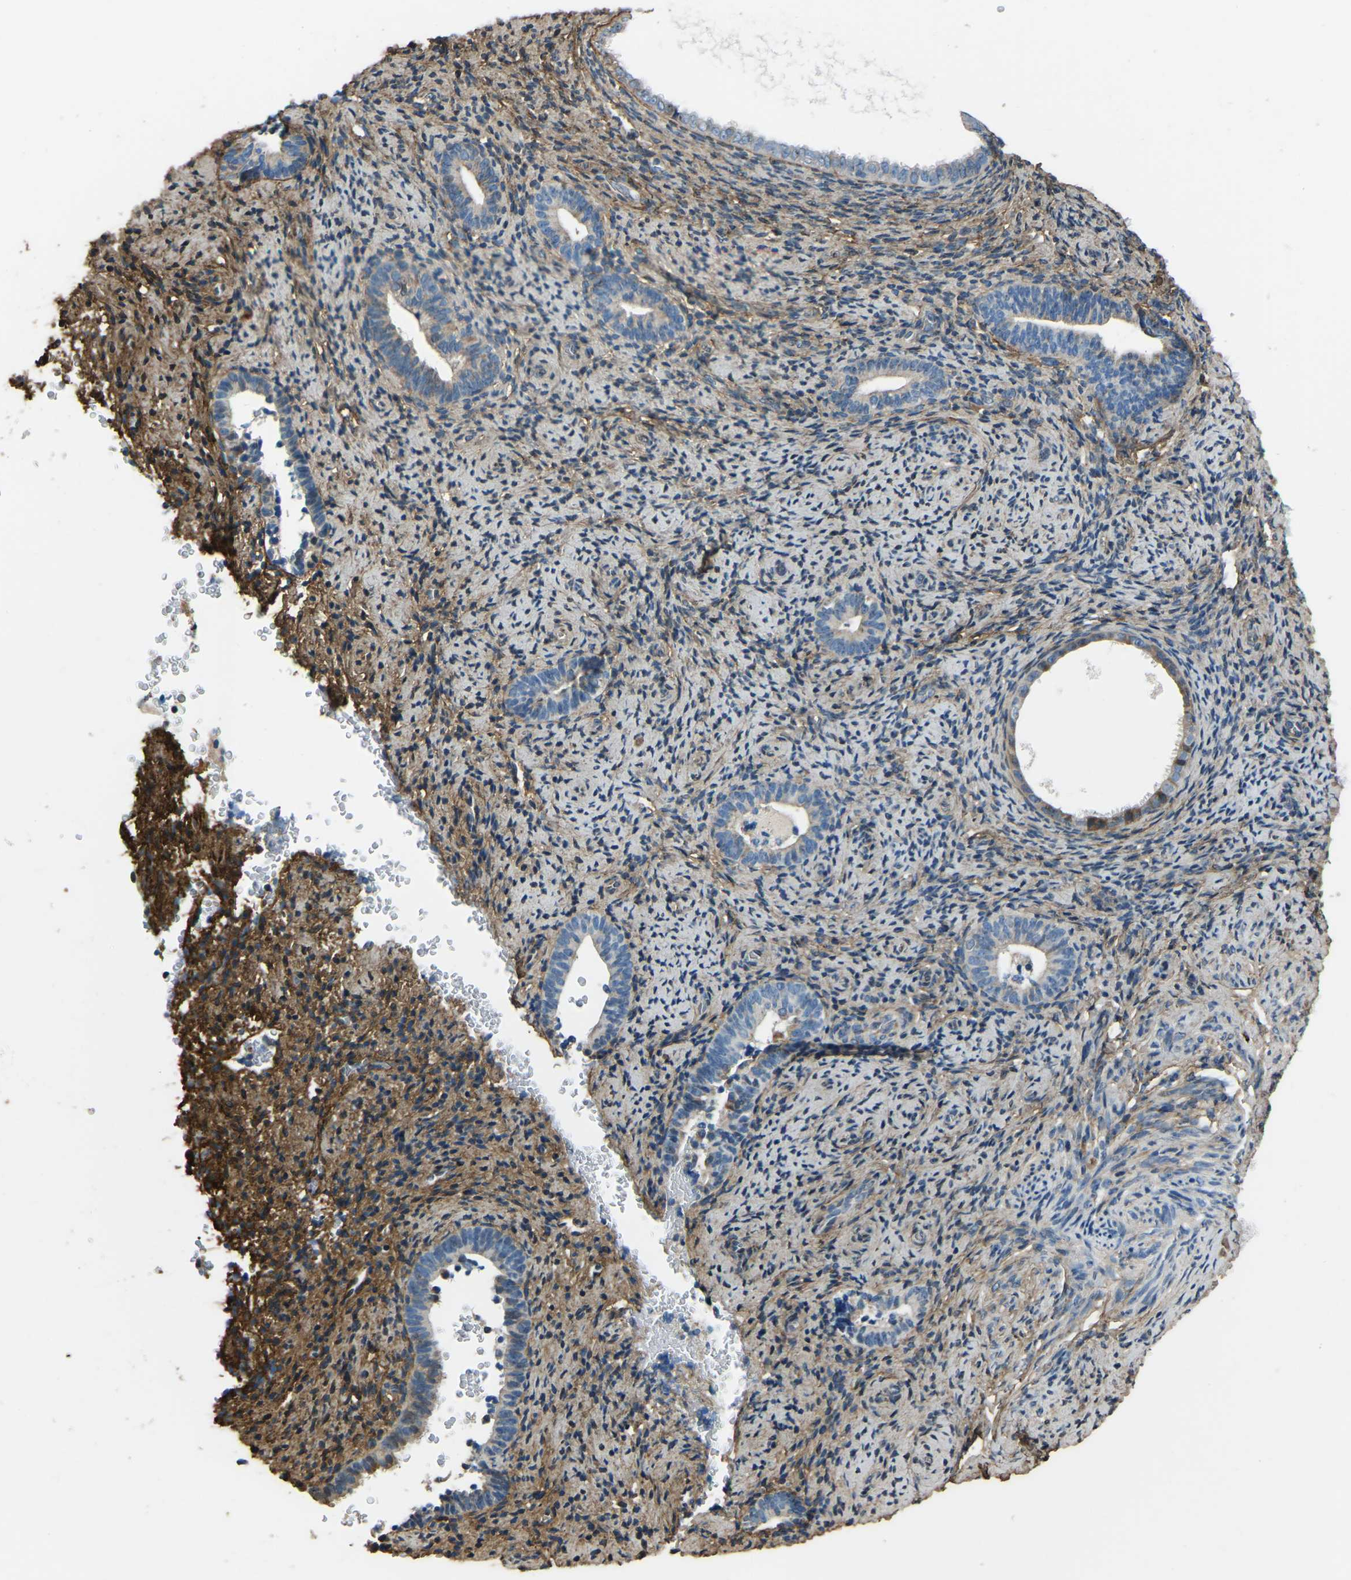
{"staining": {"intensity": "moderate", "quantity": "25%-75%", "location": "cytoplasmic/membranous"}, "tissue": "endometrium", "cell_type": "Cells in endometrial stroma", "image_type": "normal", "snomed": [{"axis": "morphology", "description": "Normal tissue, NOS"}, {"axis": "topography", "description": "Endometrium"}], "caption": "The histopathology image demonstrates a brown stain indicating the presence of a protein in the cytoplasmic/membranous of cells in endometrial stroma in endometrium. Immunohistochemistry (ihc) stains the protein of interest in brown and the nuclei are stained blue.", "gene": "COL3A1", "patient": {"sex": "female", "age": 51}}